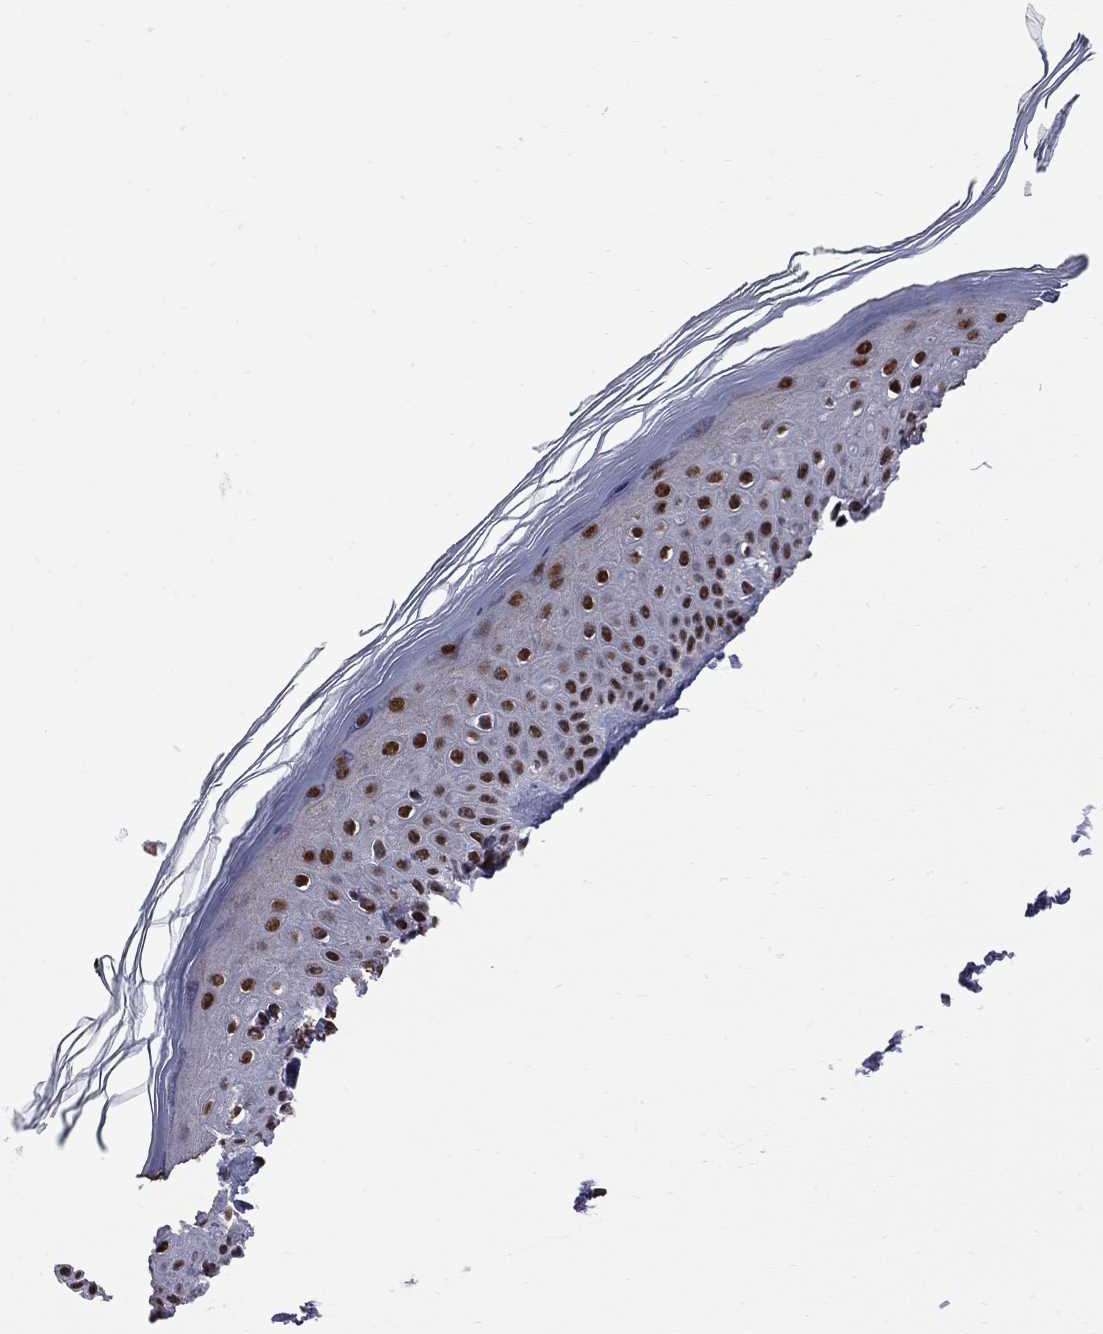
{"staining": {"intensity": "strong", "quantity": ">75%", "location": "nuclear"}, "tissue": "skin", "cell_type": "Fibroblasts", "image_type": "normal", "snomed": [{"axis": "morphology", "description": "Normal tissue, NOS"}, {"axis": "topography", "description": "Skin"}], "caption": "Immunohistochemical staining of unremarkable skin demonstrates high levels of strong nuclear staining in about >75% of fibroblasts. The staining was performed using DAB (3,3'-diaminobenzidine) to visualize the protein expression in brown, while the nuclei were stained in blue with hematoxylin (Magnification: 20x).", "gene": "MED25", "patient": {"sex": "female", "age": 62}}